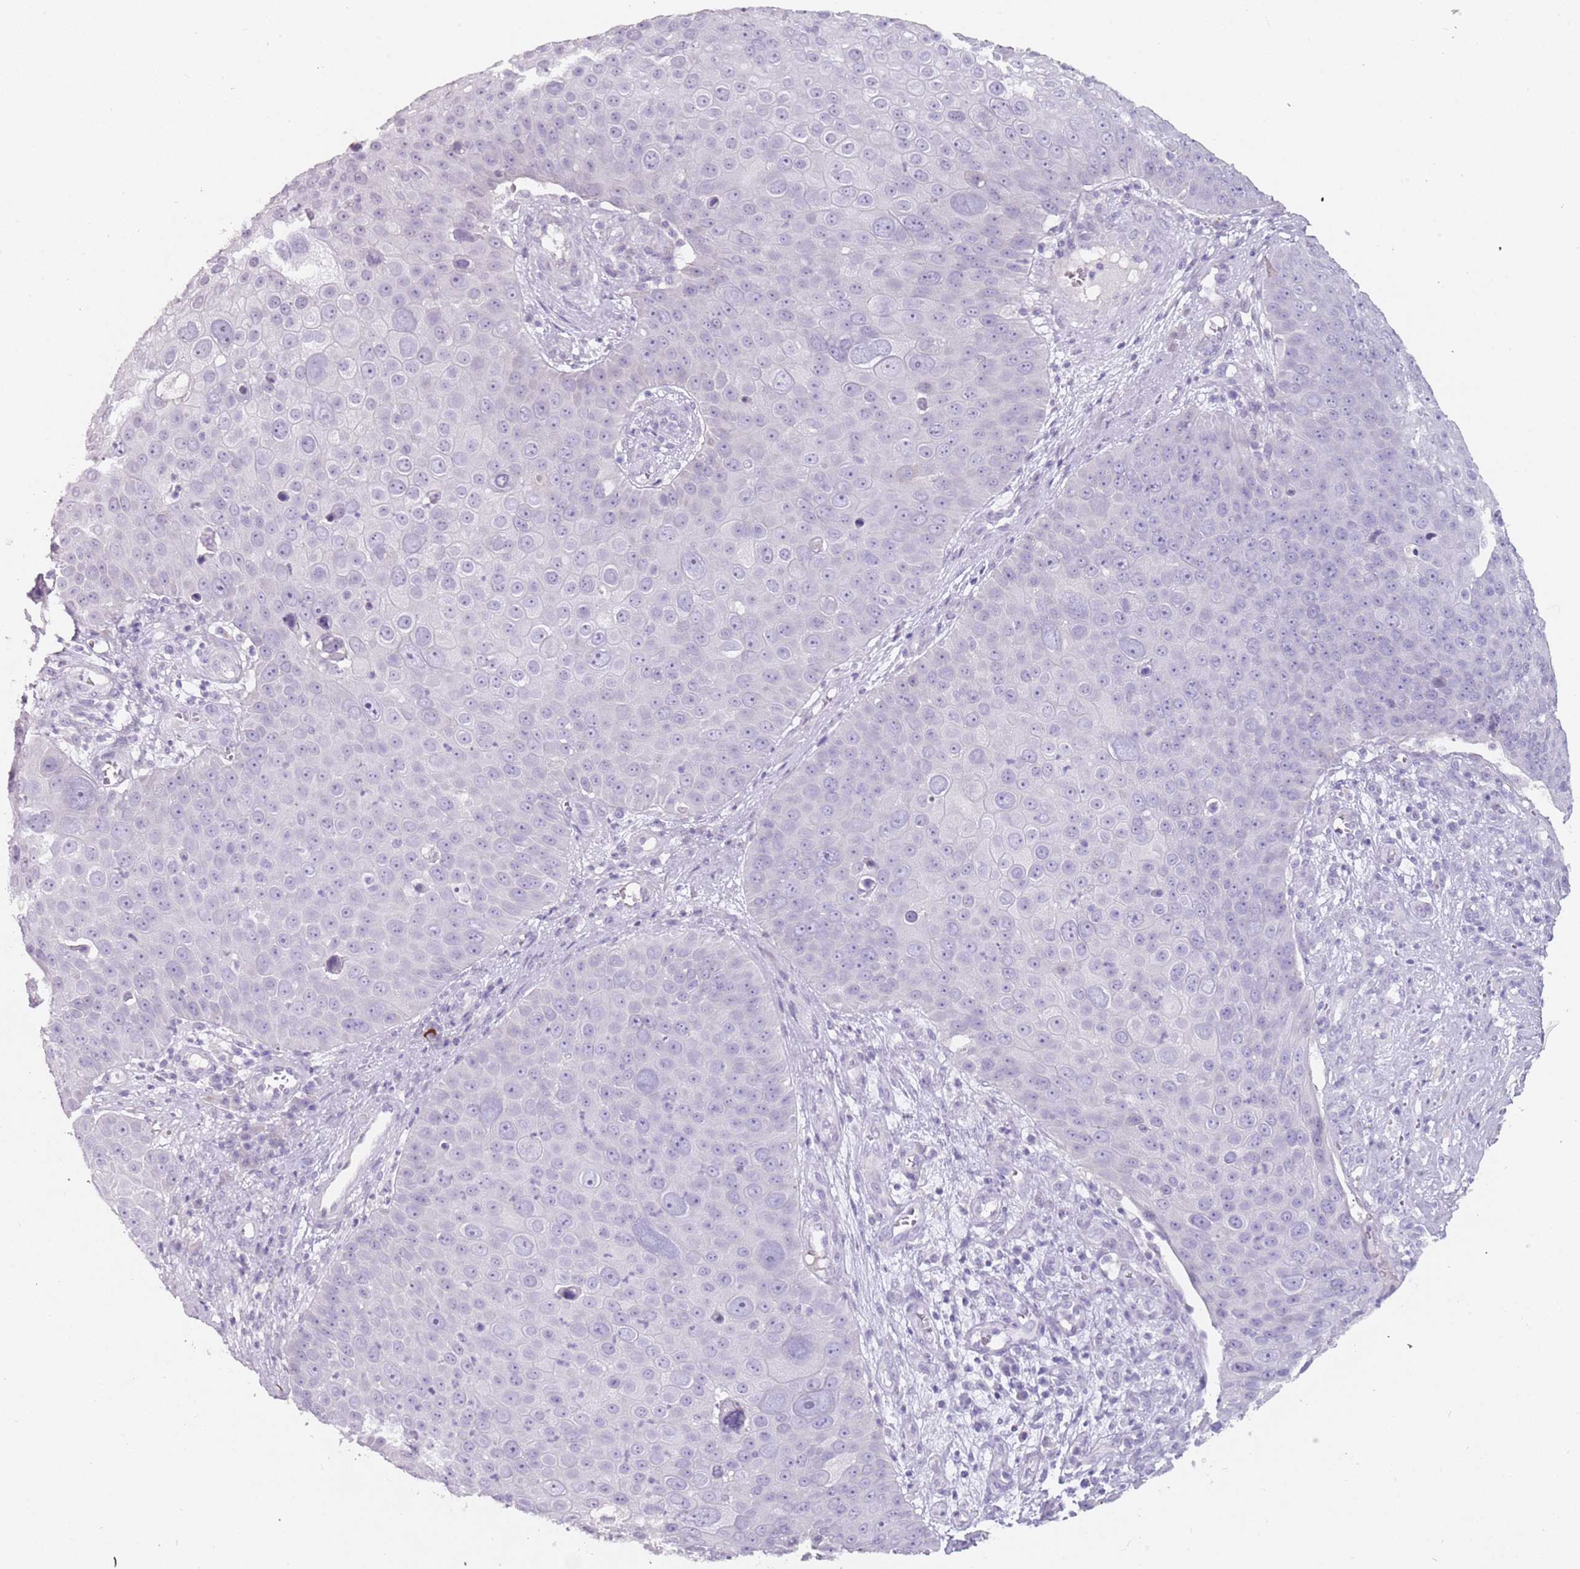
{"staining": {"intensity": "negative", "quantity": "none", "location": "none"}, "tissue": "skin cancer", "cell_type": "Tumor cells", "image_type": "cancer", "snomed": [{"axis": "morphology", "description": "Squamous cell carcinoma, NOS"}, {"axis": "topography", "description": "Skin"}], "caption": "IHC micrograph of neoplastic tissue: skin cancer stained with DAB (3,3'-diaminobenzidine) shows no significant protein expression in tumor cells. (Stains: DAB immunohistochemistry (IHC) with hematoxylin counter stain, Microscopy: brightfield microscopy at high magnification).", "gene": "DDX4", "patient": {"sex": "male", "age": 71}}